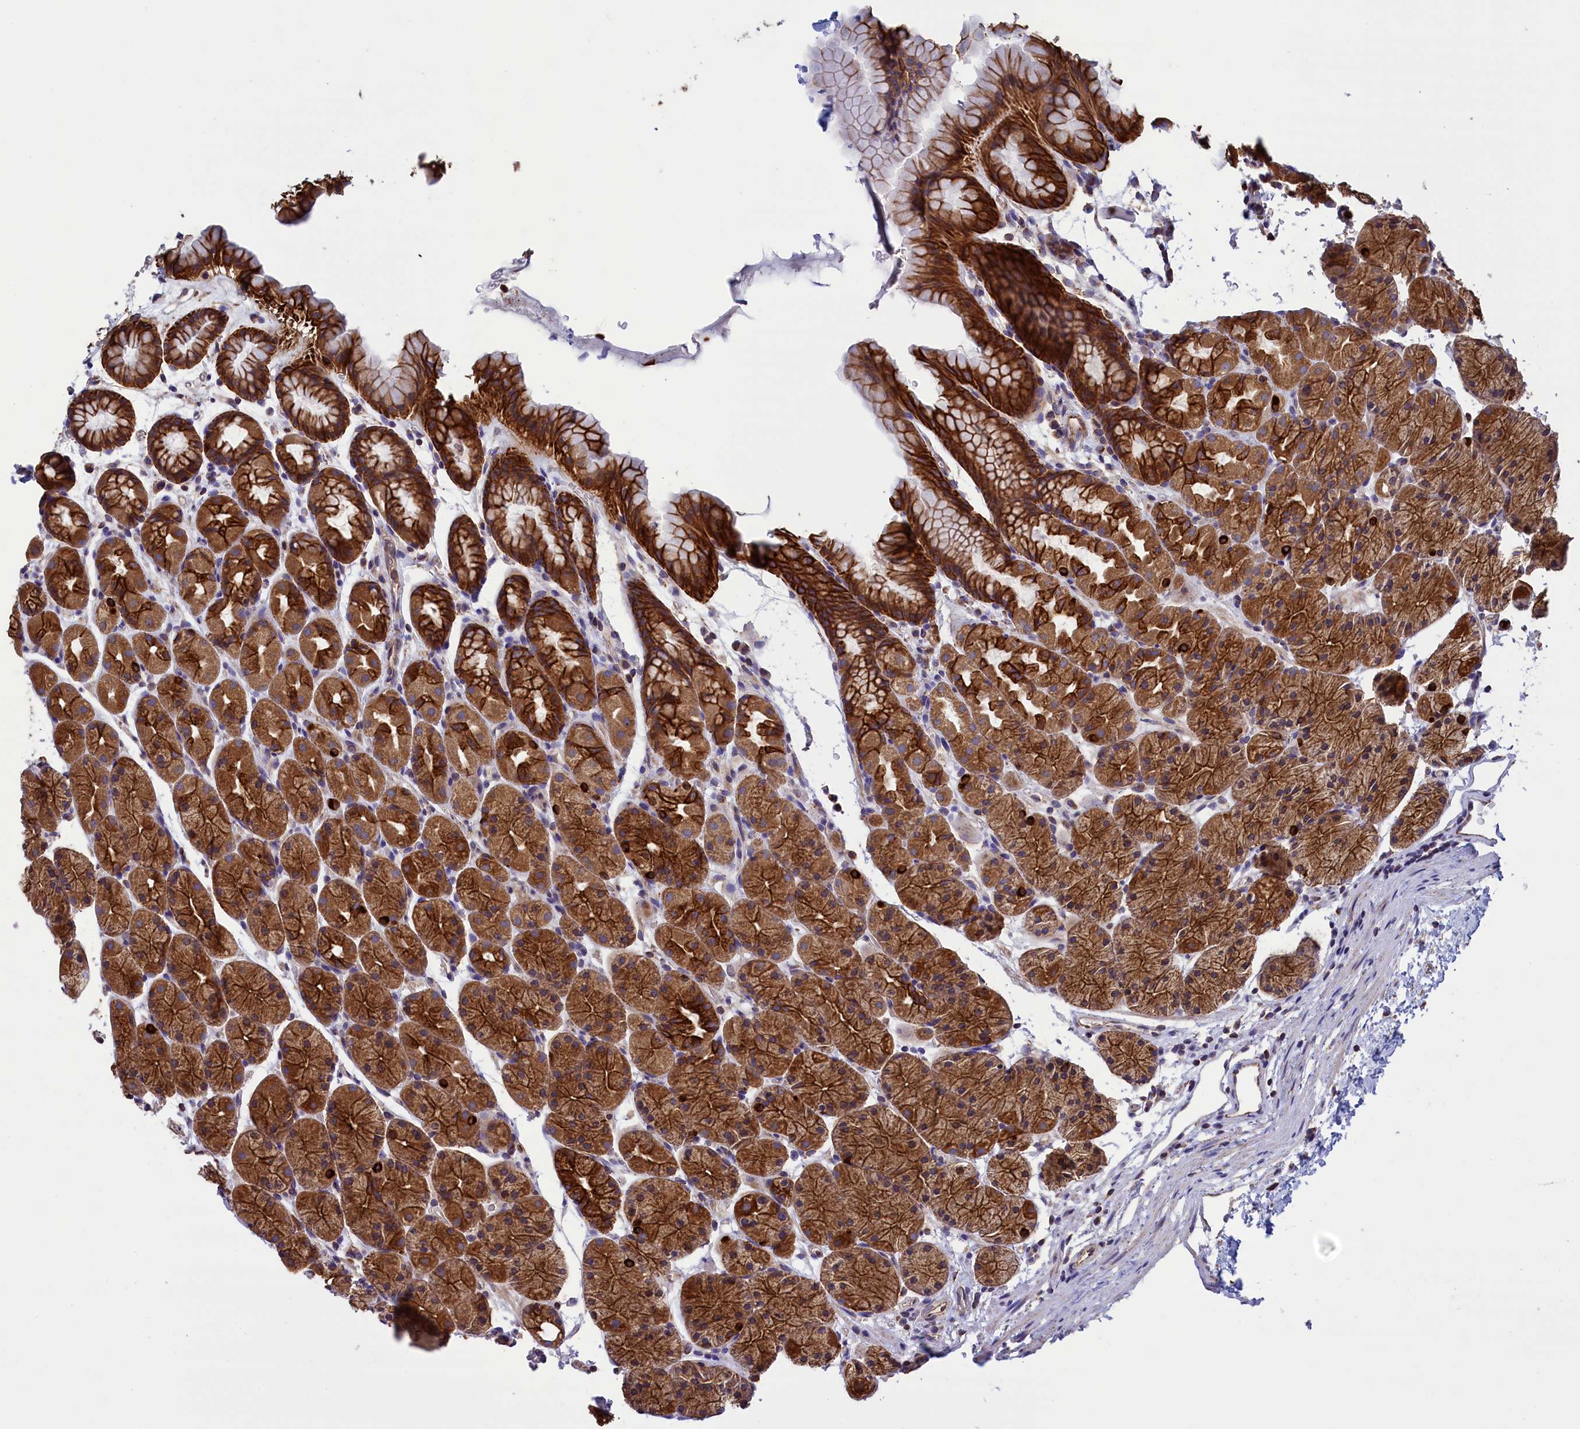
{"staining": {"intensity": "strong", "quantity": ">75%", "location": "cytoplasmic/membranous"}, "tissue": "stomach", "cell_type": "Glandular cells", "image_type": "normal", "snomed": [{"axis": "morphology", "description": "Normal tissue, NOS"}, {"axis": "topography", "description": "Stomach, upper"}, {"axis": "topography", "description": "Stomach"}], "caption": "Protein expression analysis of benign stomach shows strong cytoplasmic/membranous positivity in approximately >75% of glandular cells.", "gene": "GATB", "patient": {"sex": "male", "age": 47}}